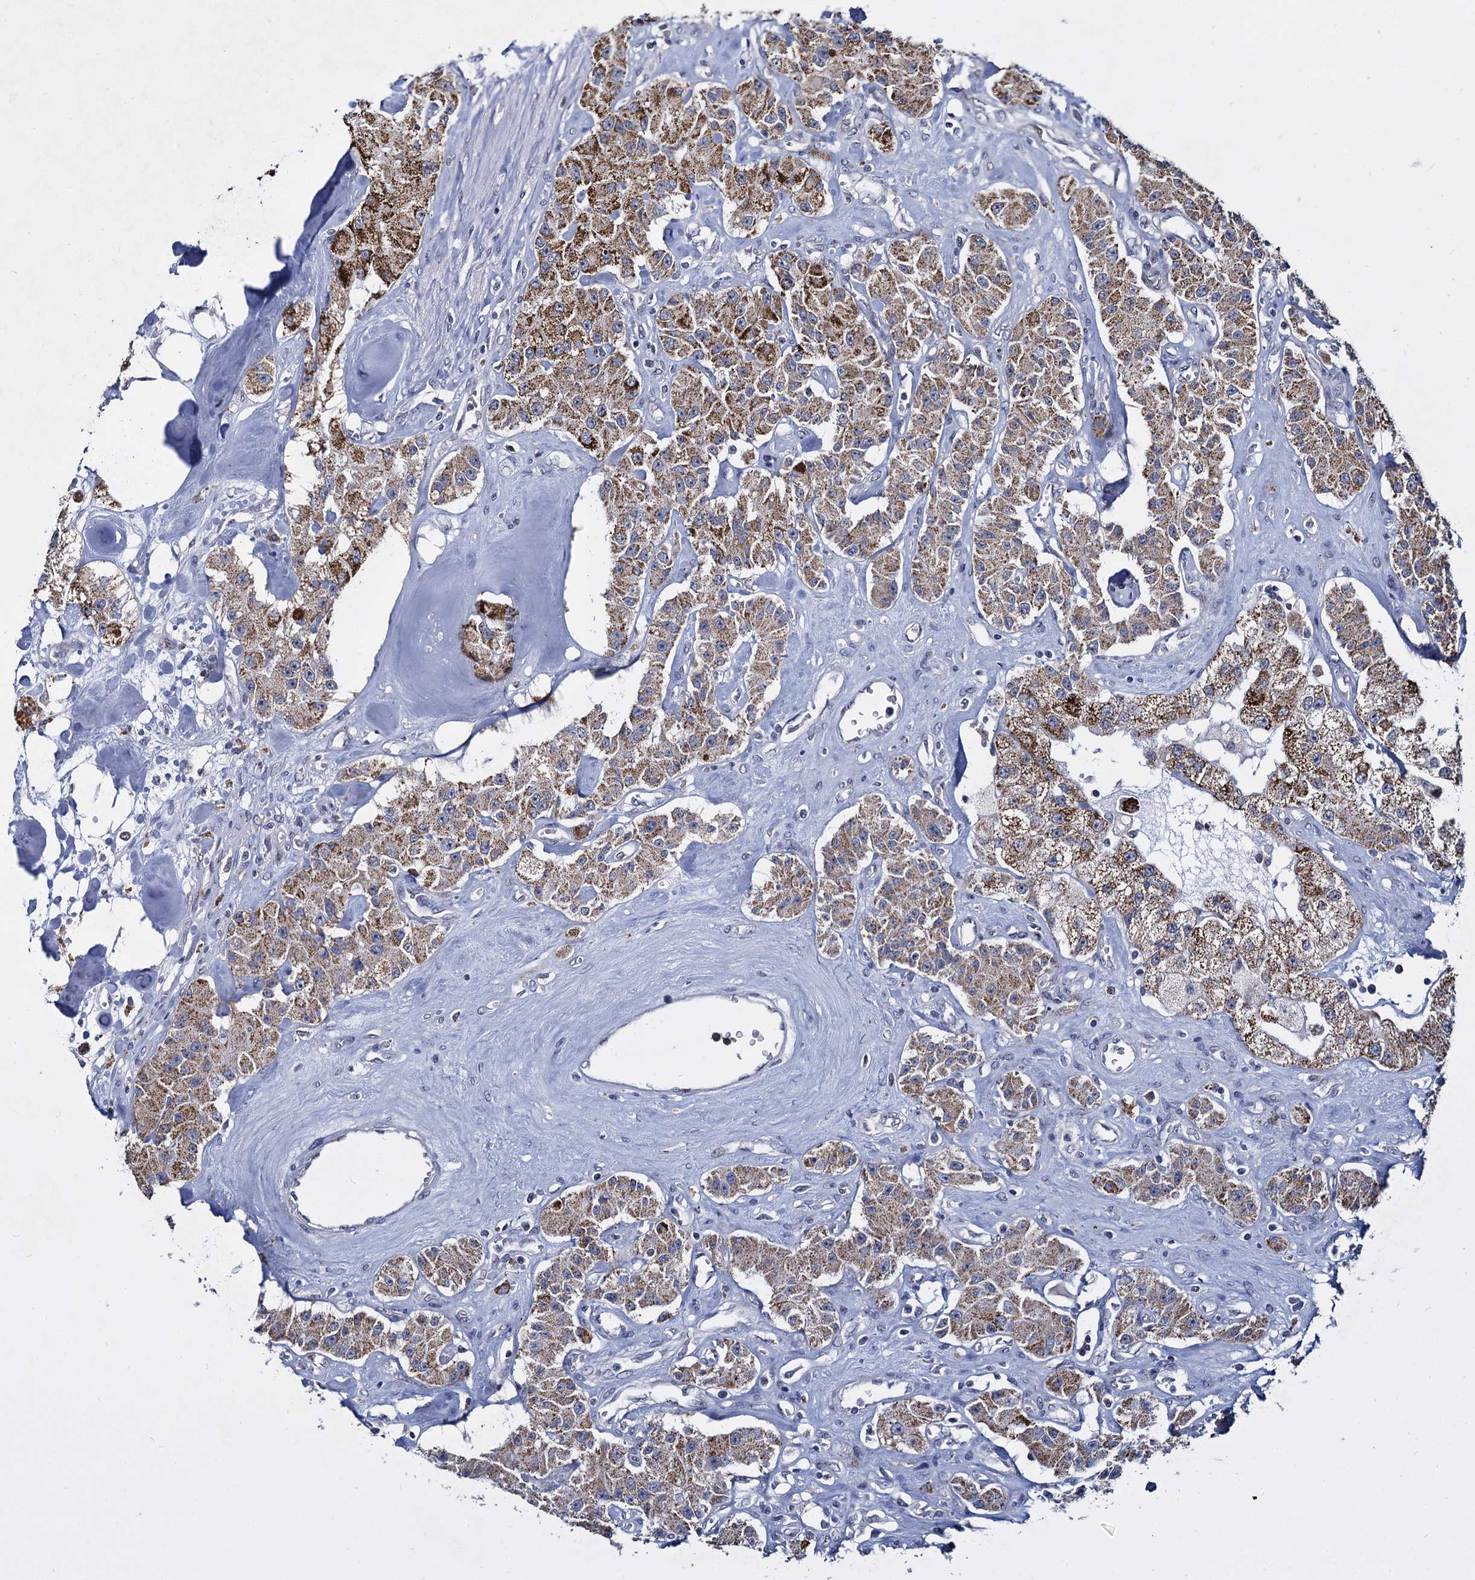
{"staining": {"intensity": "moderate", "quantity": ">75%", "location": "cytoplasmic/membranous"}, "tissue": "carcinoid", "cell_type": "Tumor cells", "image_type": "cancer", "snomed": [{"axis": "morphology", "description": "Carcinoid, malignant, NOS"}, {"axis": "topography", "description": "Pancreas"}], "caption": "Protein analysis of carcinoid (malignant) tissue demonstrates moderate cytoplasmic/membranous expression in approximately >75% of tumor cells.", "gene": "RPUSD4", "patient": {"sex": "male", "age": 41}}